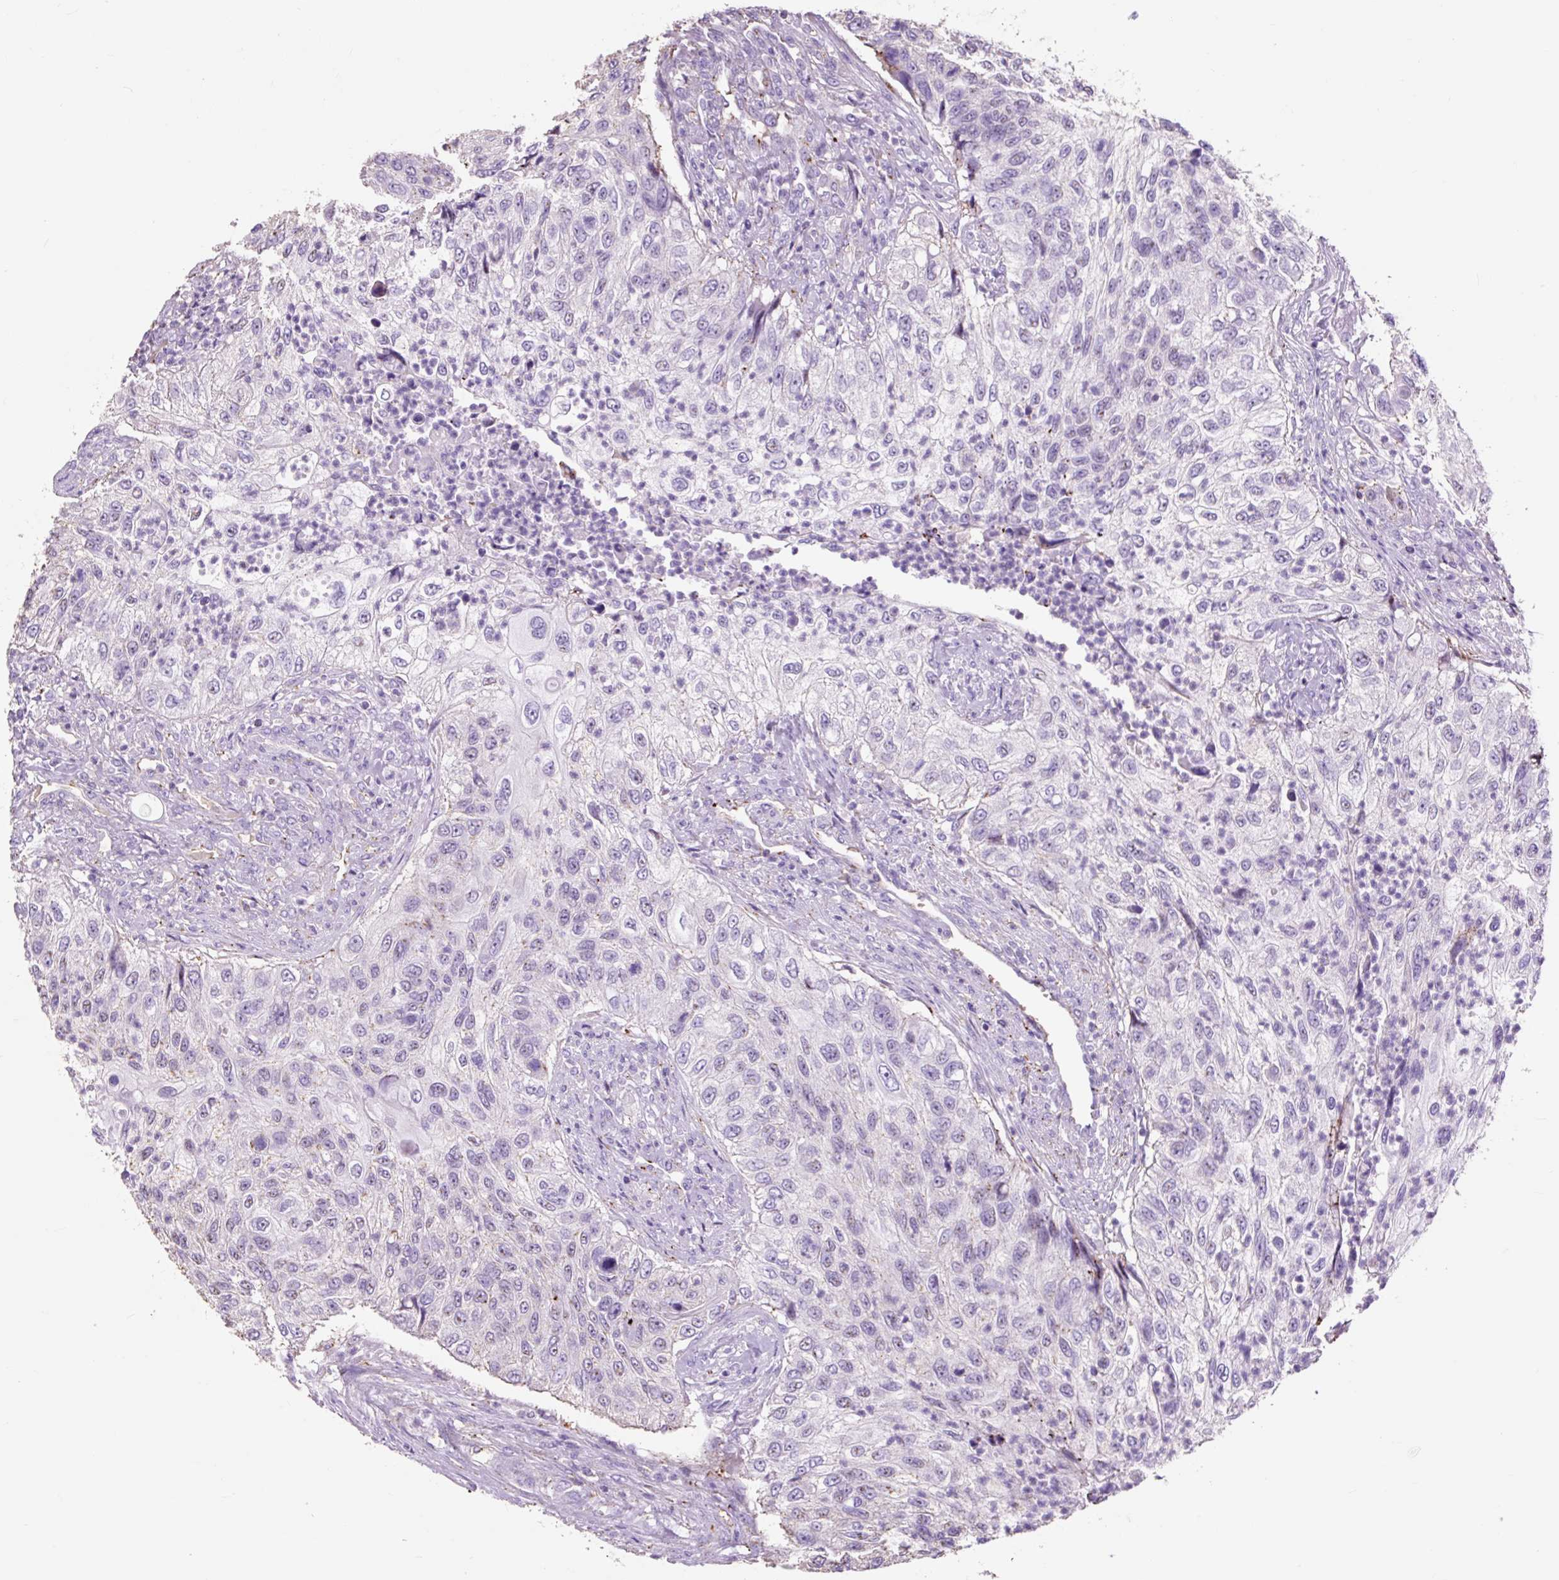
{"staining": {"intensity": "negative", "quantity": "none", "location": "none"}, "tissue": "urothelial cancer", "cell_type": "Tumor cells", "image_type": "cancer", "snomed": [{"axis": "morphology", "description": "Urothelial carcinoma, High grade"}, {"axis": "topography", "description": "Urinary bladder"}], "caption": "A high-resolution micrograph shows immunohistochemistry staining of urothelial carcinoma (high-grade), which demonstrates no significant staining in tumor cells.", "gene": "OR10A7", "patient": {"sex": "female", "age": 60}}